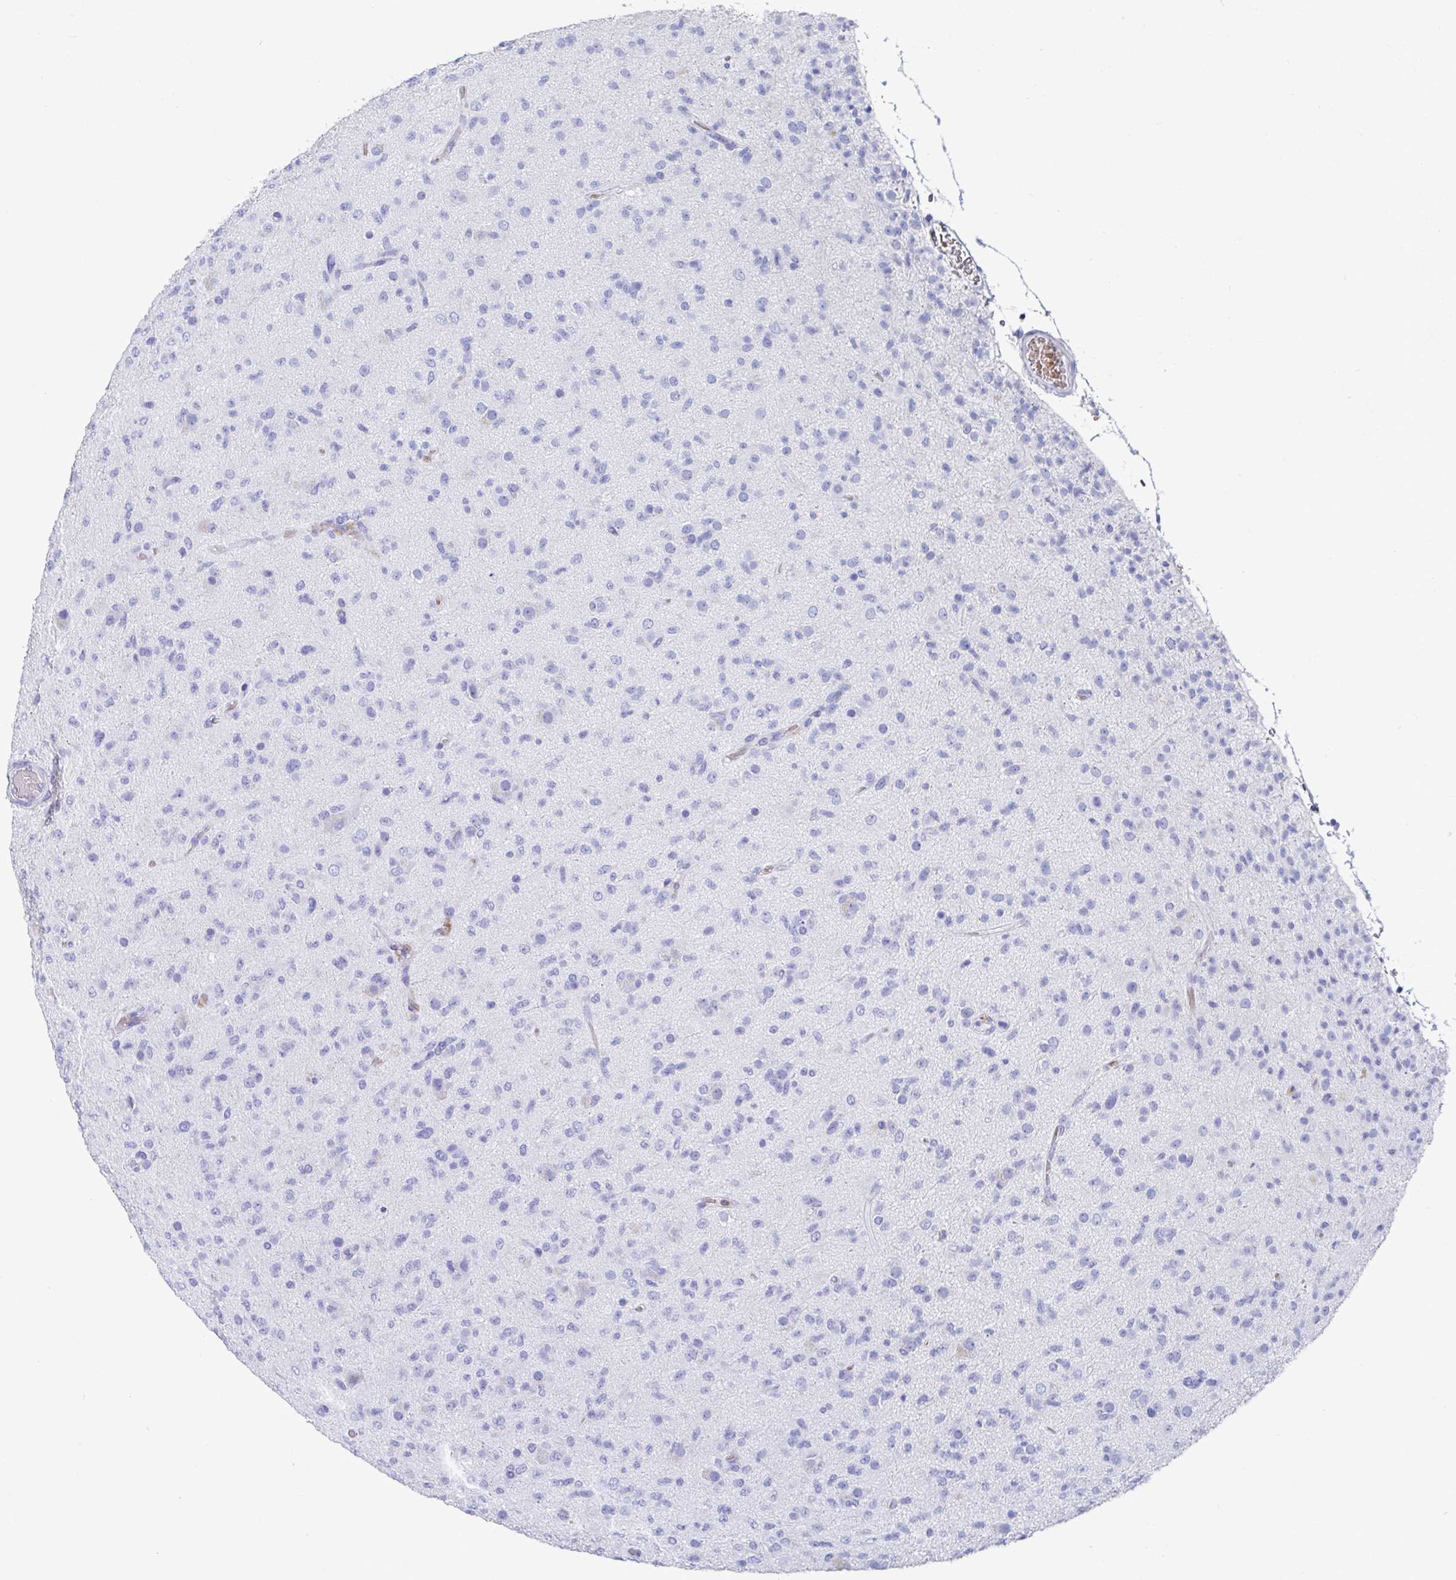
{"staining": {"intensity": "negative", "quantity": "none", "location": "none"}, "tissue": "glioma", "cell_type": "Tumor cells", "image_type": "cancer", "snomed": [{"axis": "morphology", "description": "Glioma, malignant, Low grade"}, {"axis": "topography", "description": "Brain"}], "caption": "IHC micrograph of neoplastic tissue: human glioma stained with DAB (3,3'-diaminobenzidine) displays no significant protein expression in tumor cells. The staining was performed using DAB (3,3'-diaminobenzidine) to visualize the protein expression in brown, while the nuclei were stained in blue with hematoxylin (Magnification: 20x).", "gene": "CLDN8", "patient": {"sex": "male", "age": 65}}